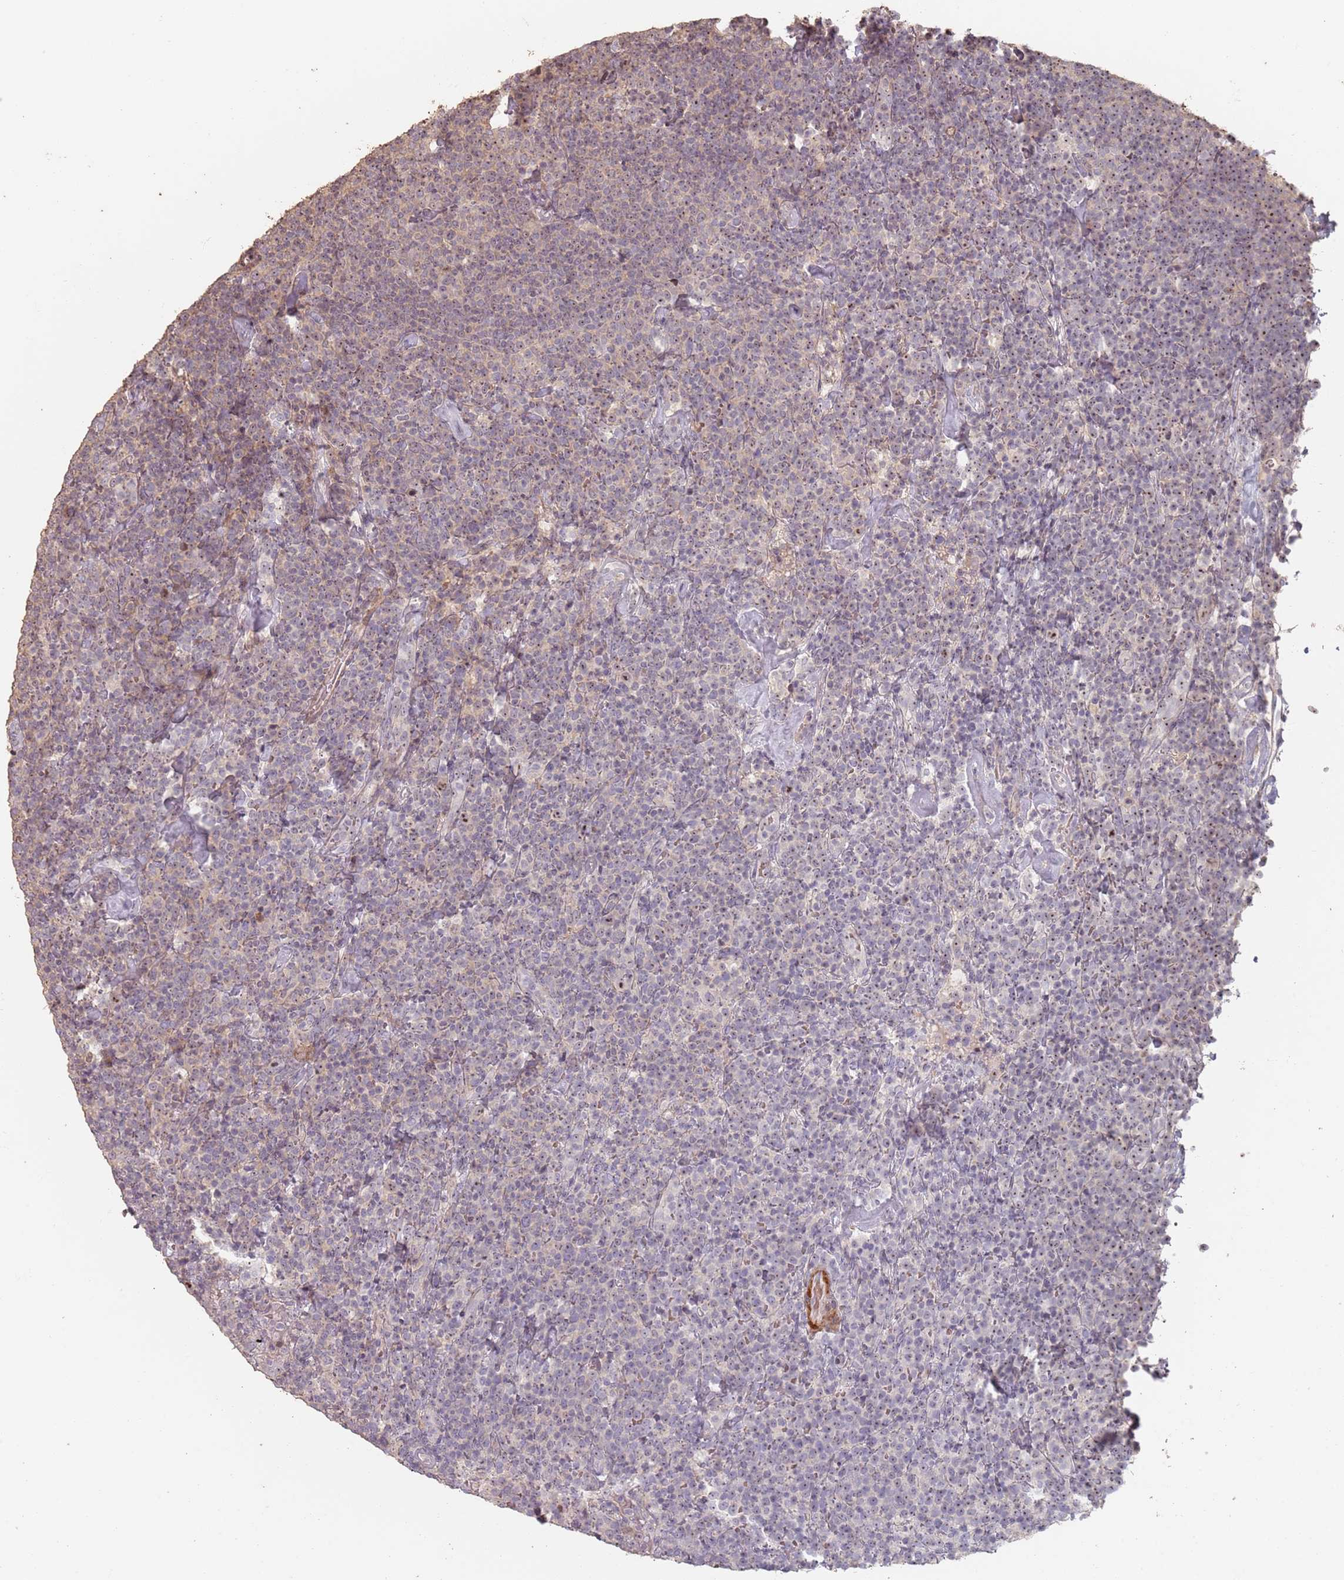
{"staining": {"intensity": "moderate", "quantity": ">75%", "location": "nuclear"}, "tissue": "lymphoma", "cell_type": "Tumor cells", "image_type": "cancer", "snomed": [{"axis": "morphology", "description": "Malignant lymphoma, non-Hodgkin's type, High grade"}, {"axis": "topography", "description": "Lymph node"}], "caption": "There is medium levels of moderate nuclear expression in tumor cells of lymphoma, as demonstrated by immunohistochemical staining (brown color).", "gene": "ADTRP", "patient": {"sex": "male", "age": 61}}